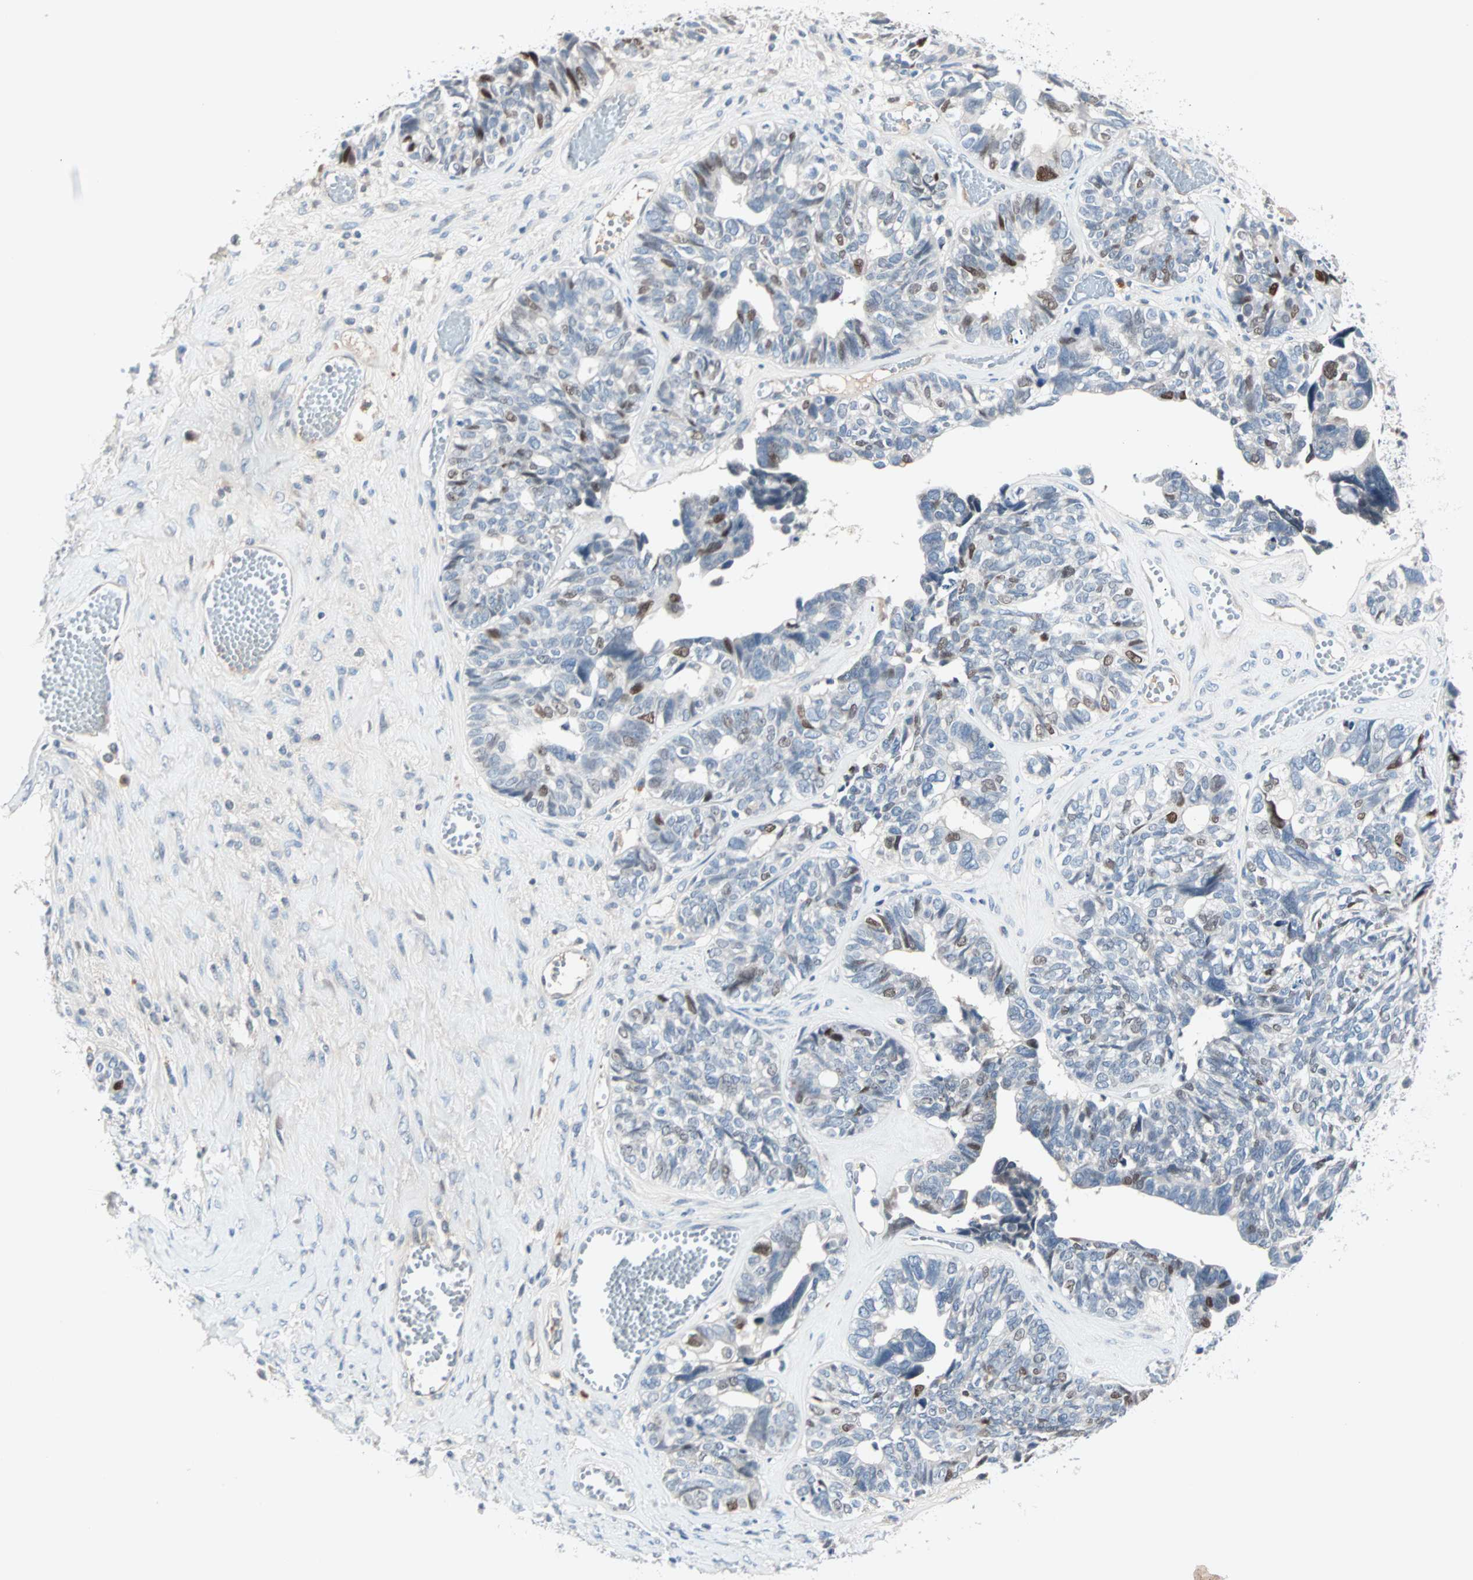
{"staining": {"intensity": "strong", "quantity": "<25%", "location": "nuclear"}, "tissue": "ovarian cancer", "cell_type": "Tumor cells", "image_type": "cancer", "snomed": [{"axis": "morphology", "description": "Cystadenocarcinoma, serous, NOS"}, {"axis": "topography", "description": "Ovary"}], "caption": "The photomicrograph displays immunohistochemical staining of ovarian serous cystadenocarcinoma. There is strong nuclear expression is present in approximately <25% of tumor cells.", "gene": "CCNE2", "patient": {"sex": "female", "age": 79}}